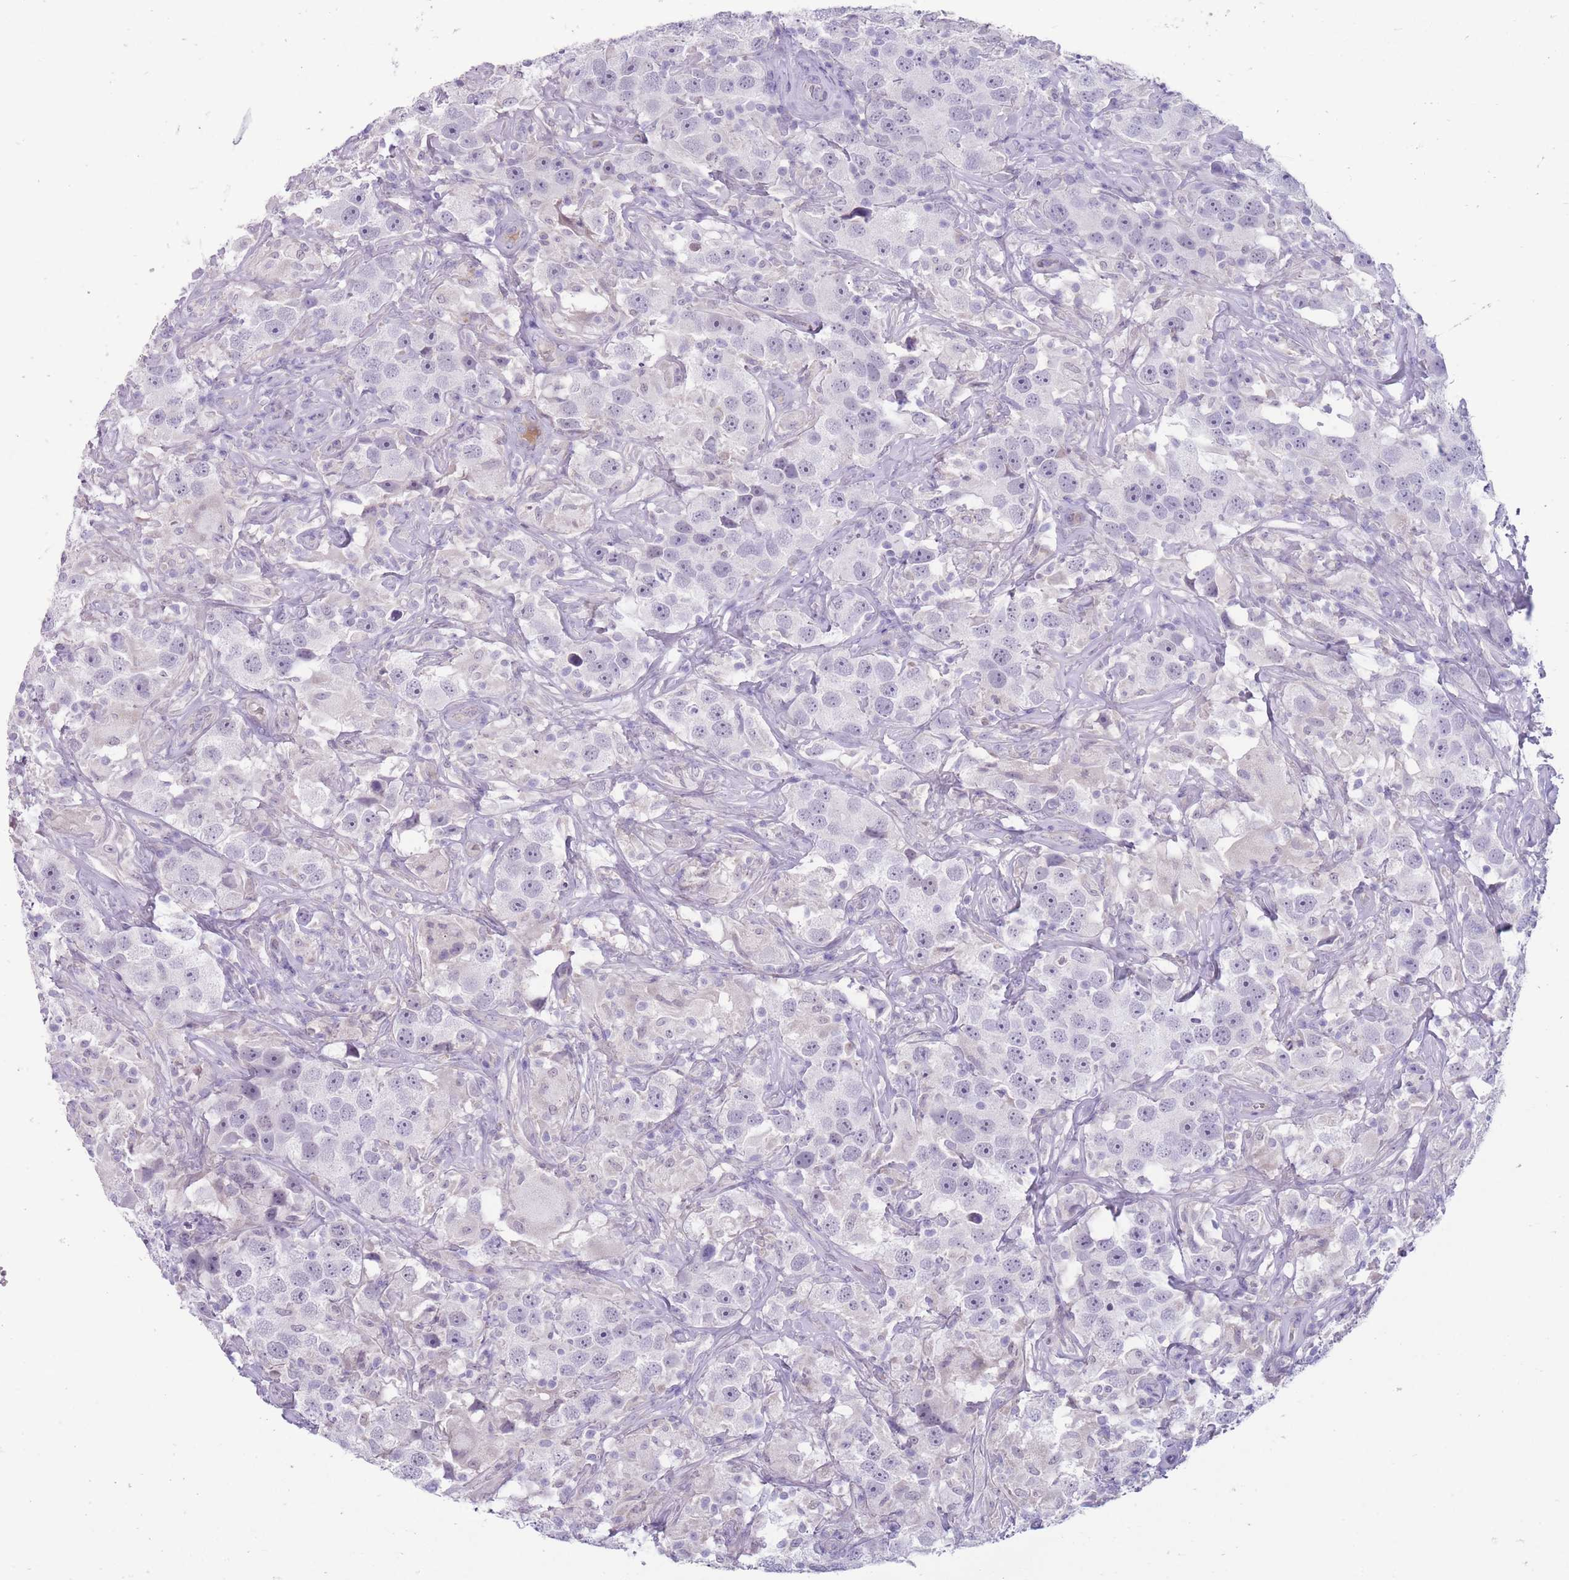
{"staining": {"intensity": "negative", "quantity": "none", "location": "none"}, "tissue": "testis cancer", "cell_type": "Tumor cells", "image_type": "cancer", "snomed": [{"axis": "morphology", "description": "Seminoma, NOS"}, {"axis": "topography", "description": "Testis"}], "caption": "Tumor cells are negative for protein expression in human testis cancer (seminoma). (Brightfield microscopy of DAB IHC at high magnification).", "gene": "ERICH4", "patient": {"sex": "male", "age": 49}}